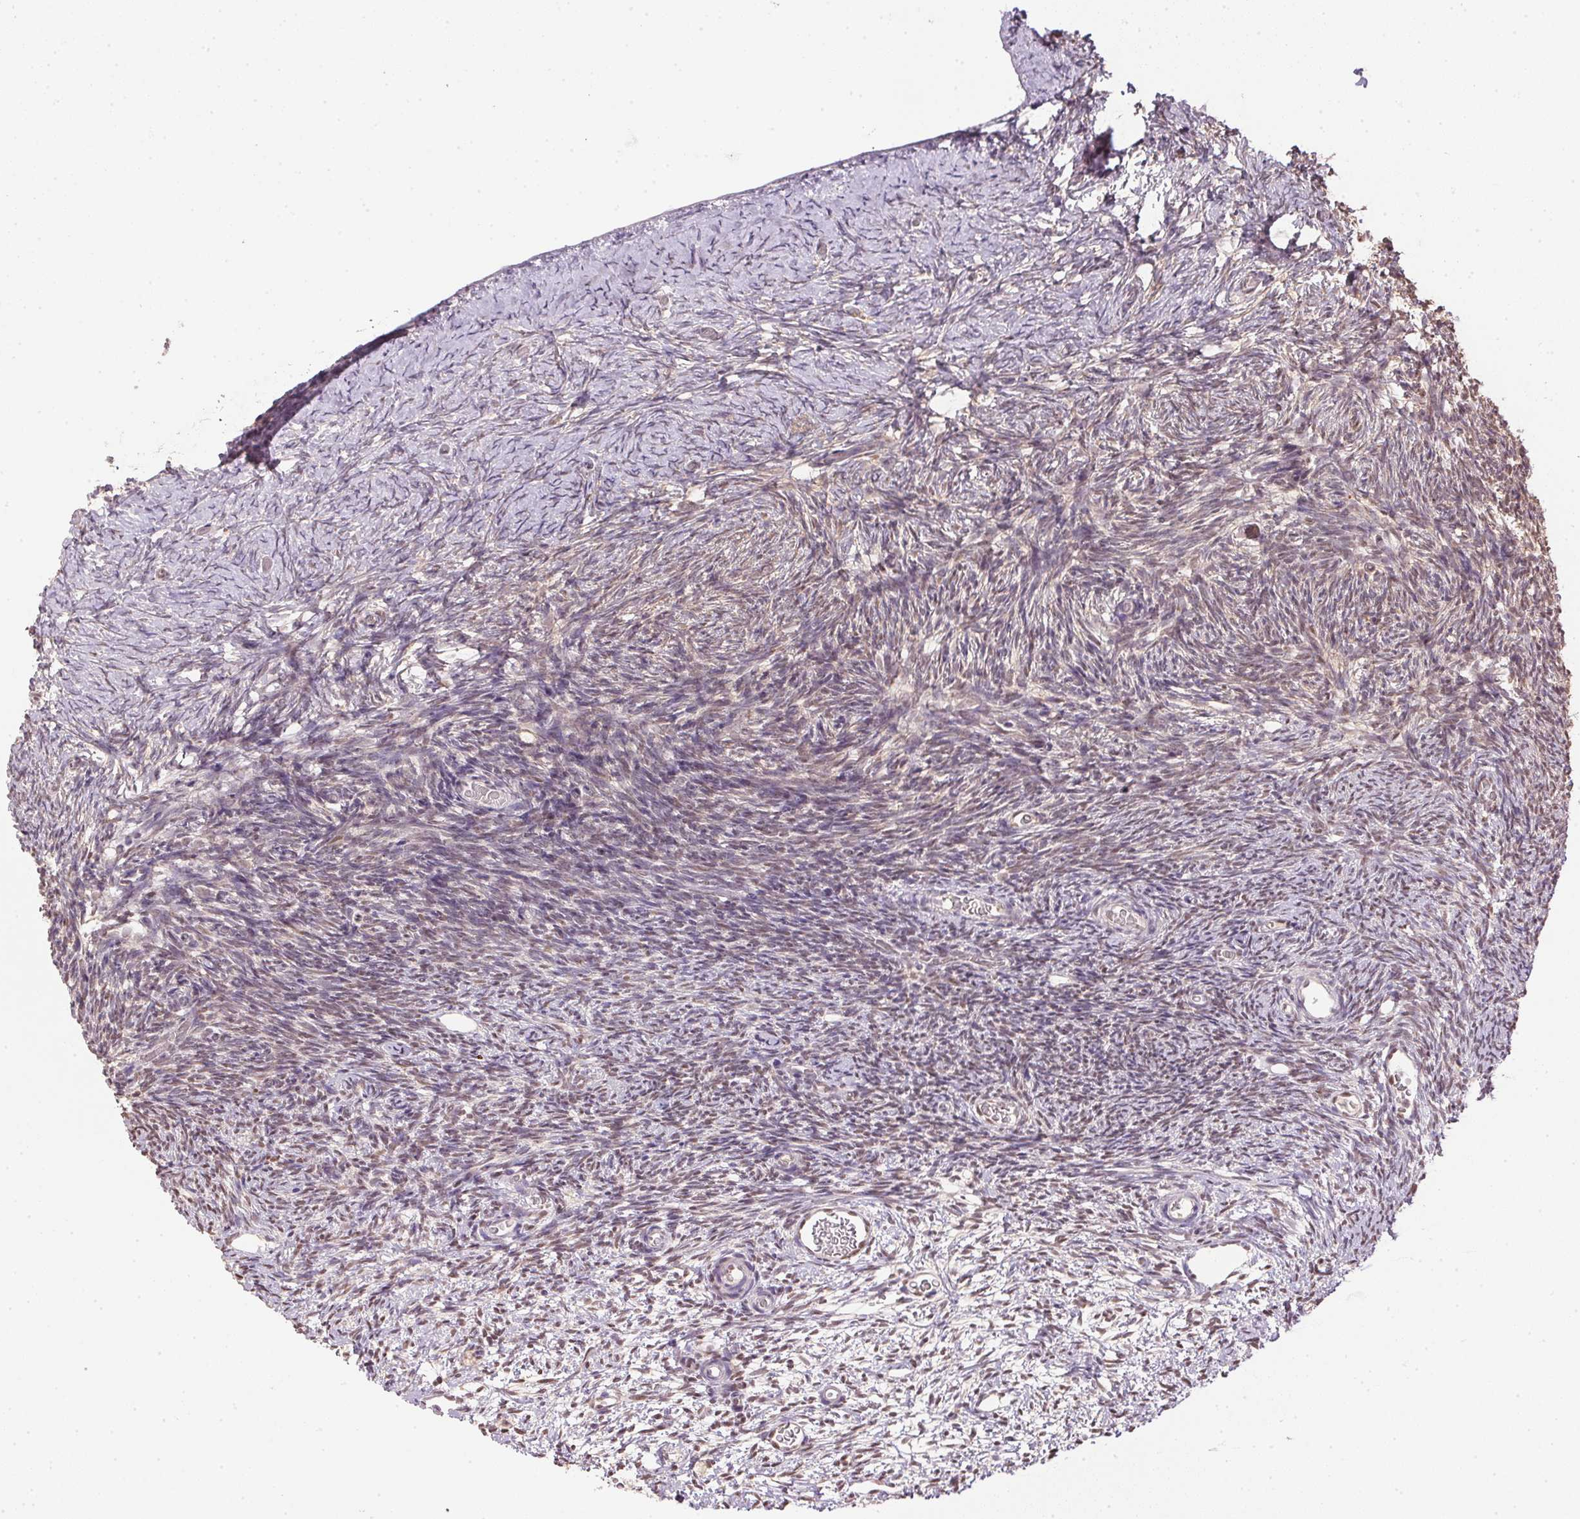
{"staining": {"intensity": "moderate", "quantity": ">75%", "location": "cytoplasmic/membranous"}, "tissue": "ovary", "cell_type": "Follicle cells", "image_type": "normal", "snomed": [{"axis": "morphology", "description": "Normal tissue, NOS"}, {"axis": "topography", "description": "Ovary"}], "caption": "DAB (3,3'-diaminobenzidine) immunohistochemical staining of benign ovary shows moderate cytoplasmic/membranous protein staining in approximately >75% of follicle cells. Using DAB (3,3'-diaminobenzidine) (brown) and hematoxylin (blue) stains, captured at high magnification using brightfield microscopy.", "gene": "TPI1", "patient": {"sex": "female", "age": 39}}